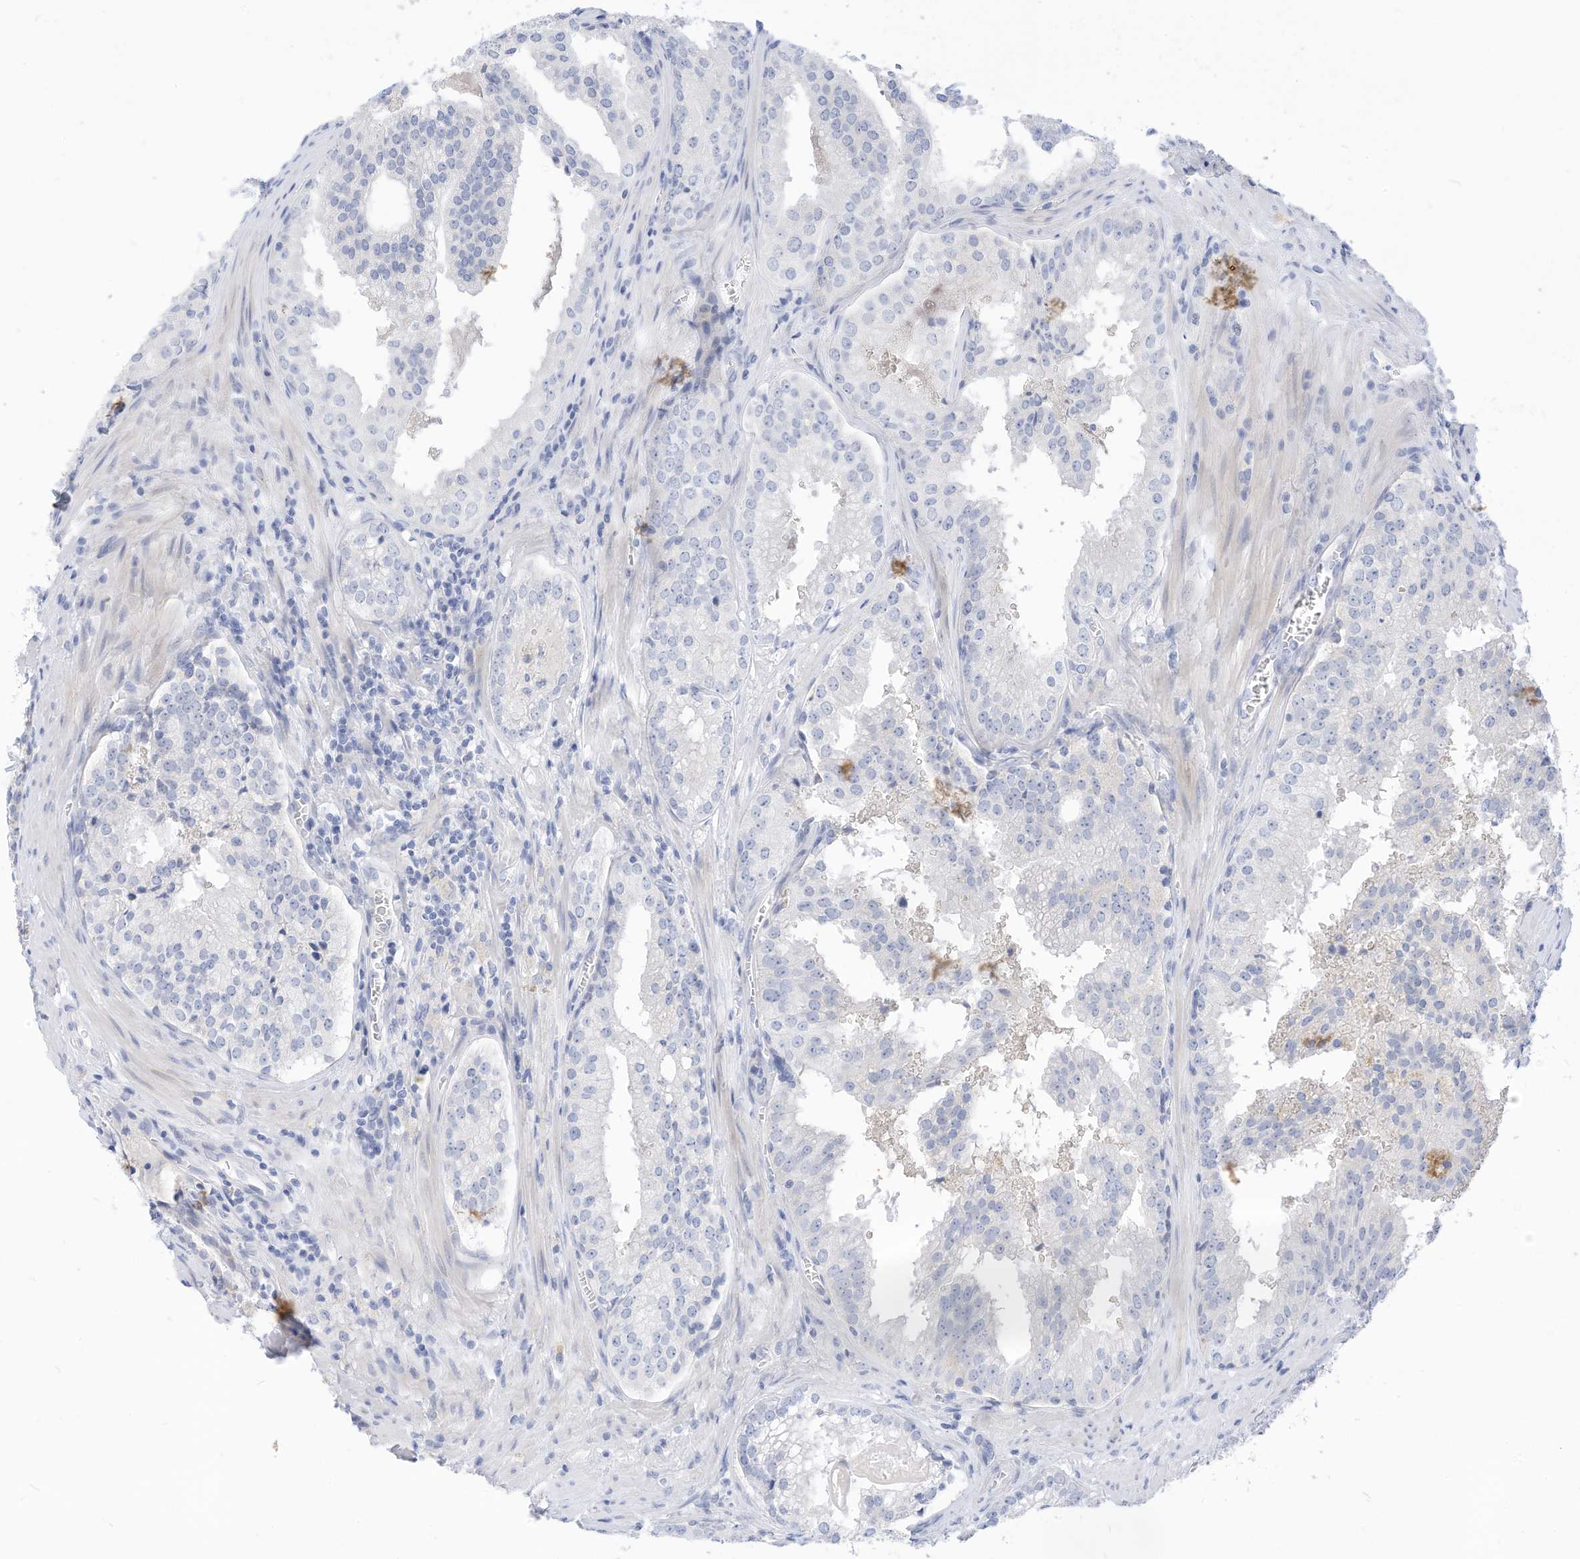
{"staining": {"intensity": "negative", "quantity": "none", "location": "none"}, "tissue": "prostate cancer", "cell_type": "Tumor cells", "image_type": "cancer", "snomed": [{"axis": "morphology", "description": "Adenocarcinoma, High grade"}, {"axis": "topography", "description": "Prostate"}], "caption": "DAB (3,3'-diaminobenzidine) immunohistochemical staining of prostate cancer (adenocarcinoma (high-grade)) reveals no significant positivity in tumor cells. (Stains: DAB (3,3'-diaminobenzidine) IHC with hematoxylin counter stain, Microscopy: brightfield microscopy at high magnification).", "gene": "SPOCD1", "patient": {"sex": "male", "age": 68}}